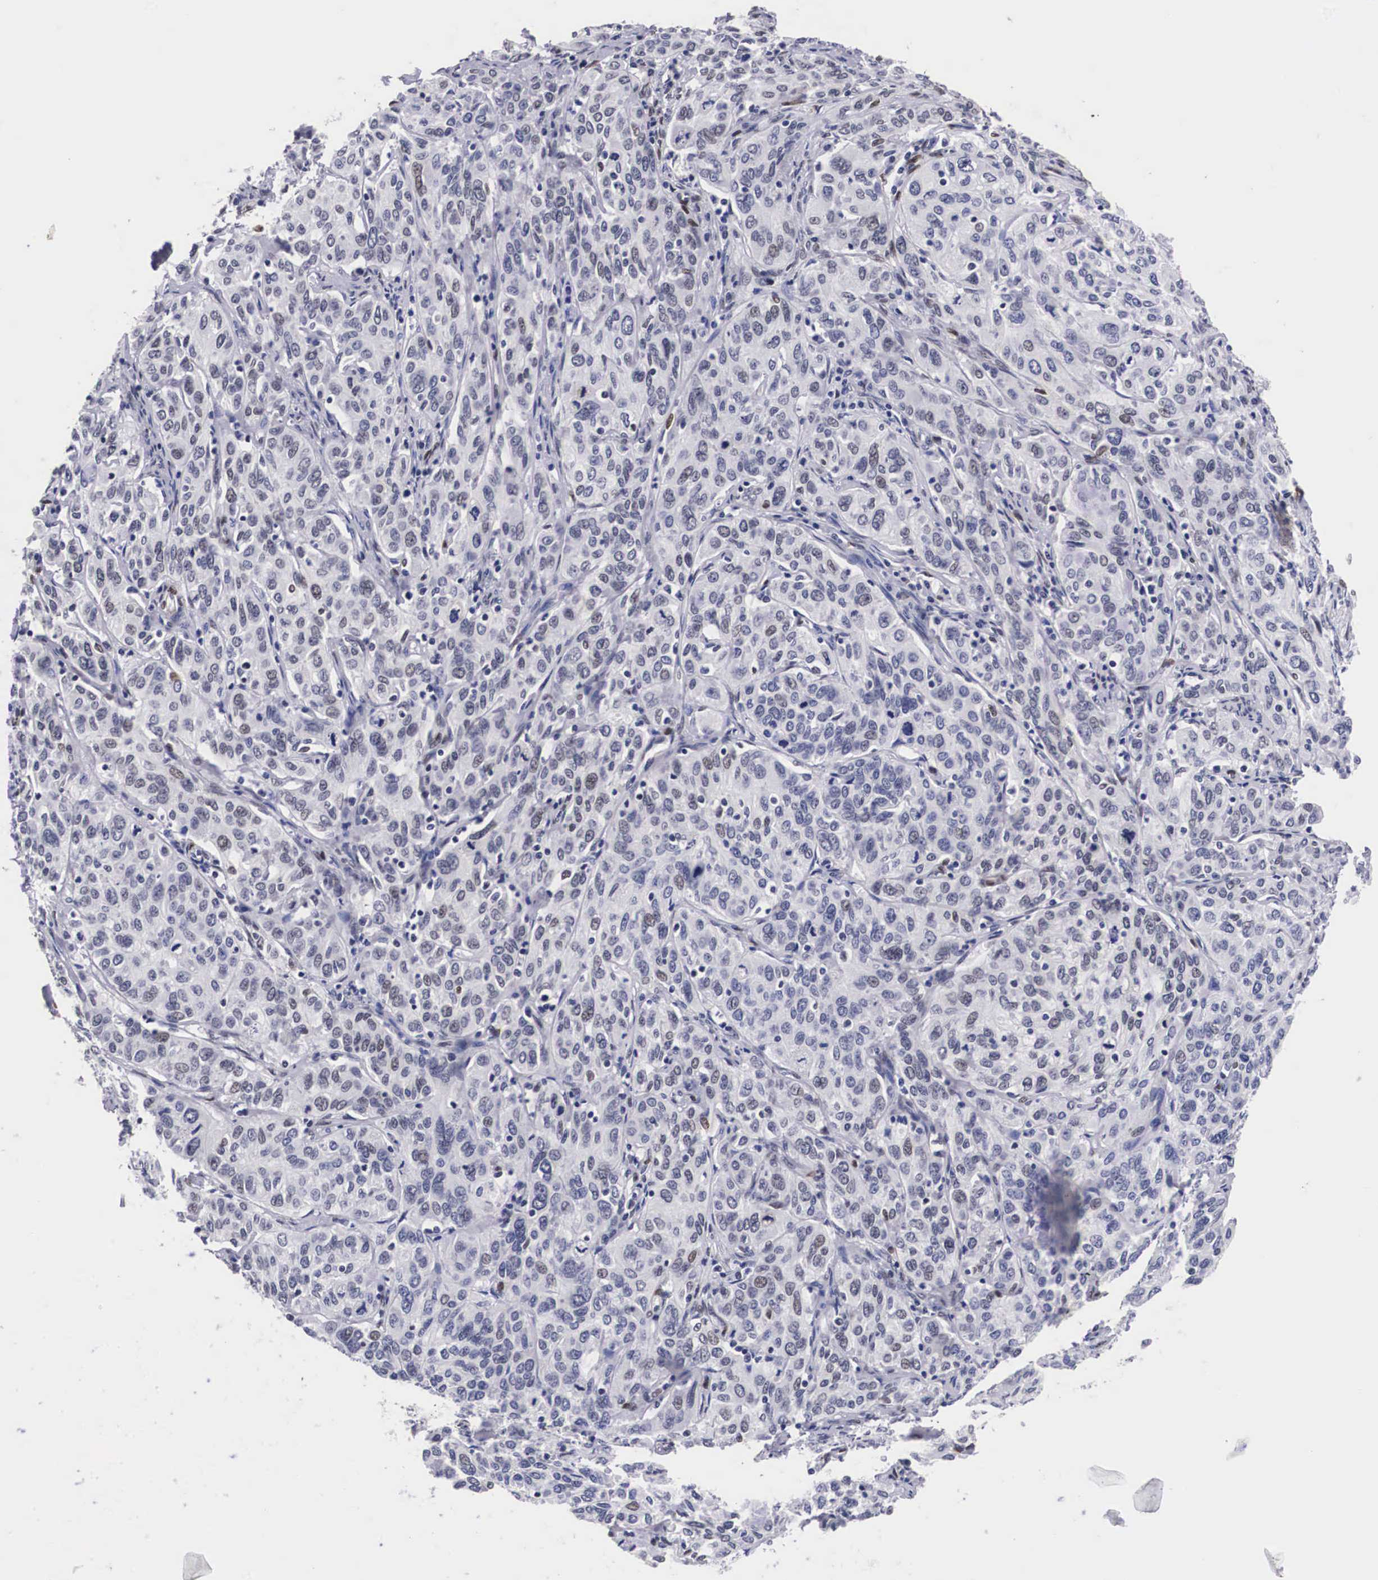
{"staining": {"intensity": "moderate", "quantity": "<25%", "location": "nuclear"}, "tissue": "cervical cancer", "cell_type": "Tumor cells", "image_type": "cancer", "snomed": [{"axis": "morphology", "description": "Squamous cell carcinoma, NOS"}, {"axis": "topography", "description": "Cervix"}], "caption": "Human cervical cancer stained with a brown dye demonstrates moderate nuclear positive expression in about <25% of tumor cells.", "gene": "KHDRBS3", "patient": {"sex": "female", "age": 38}}